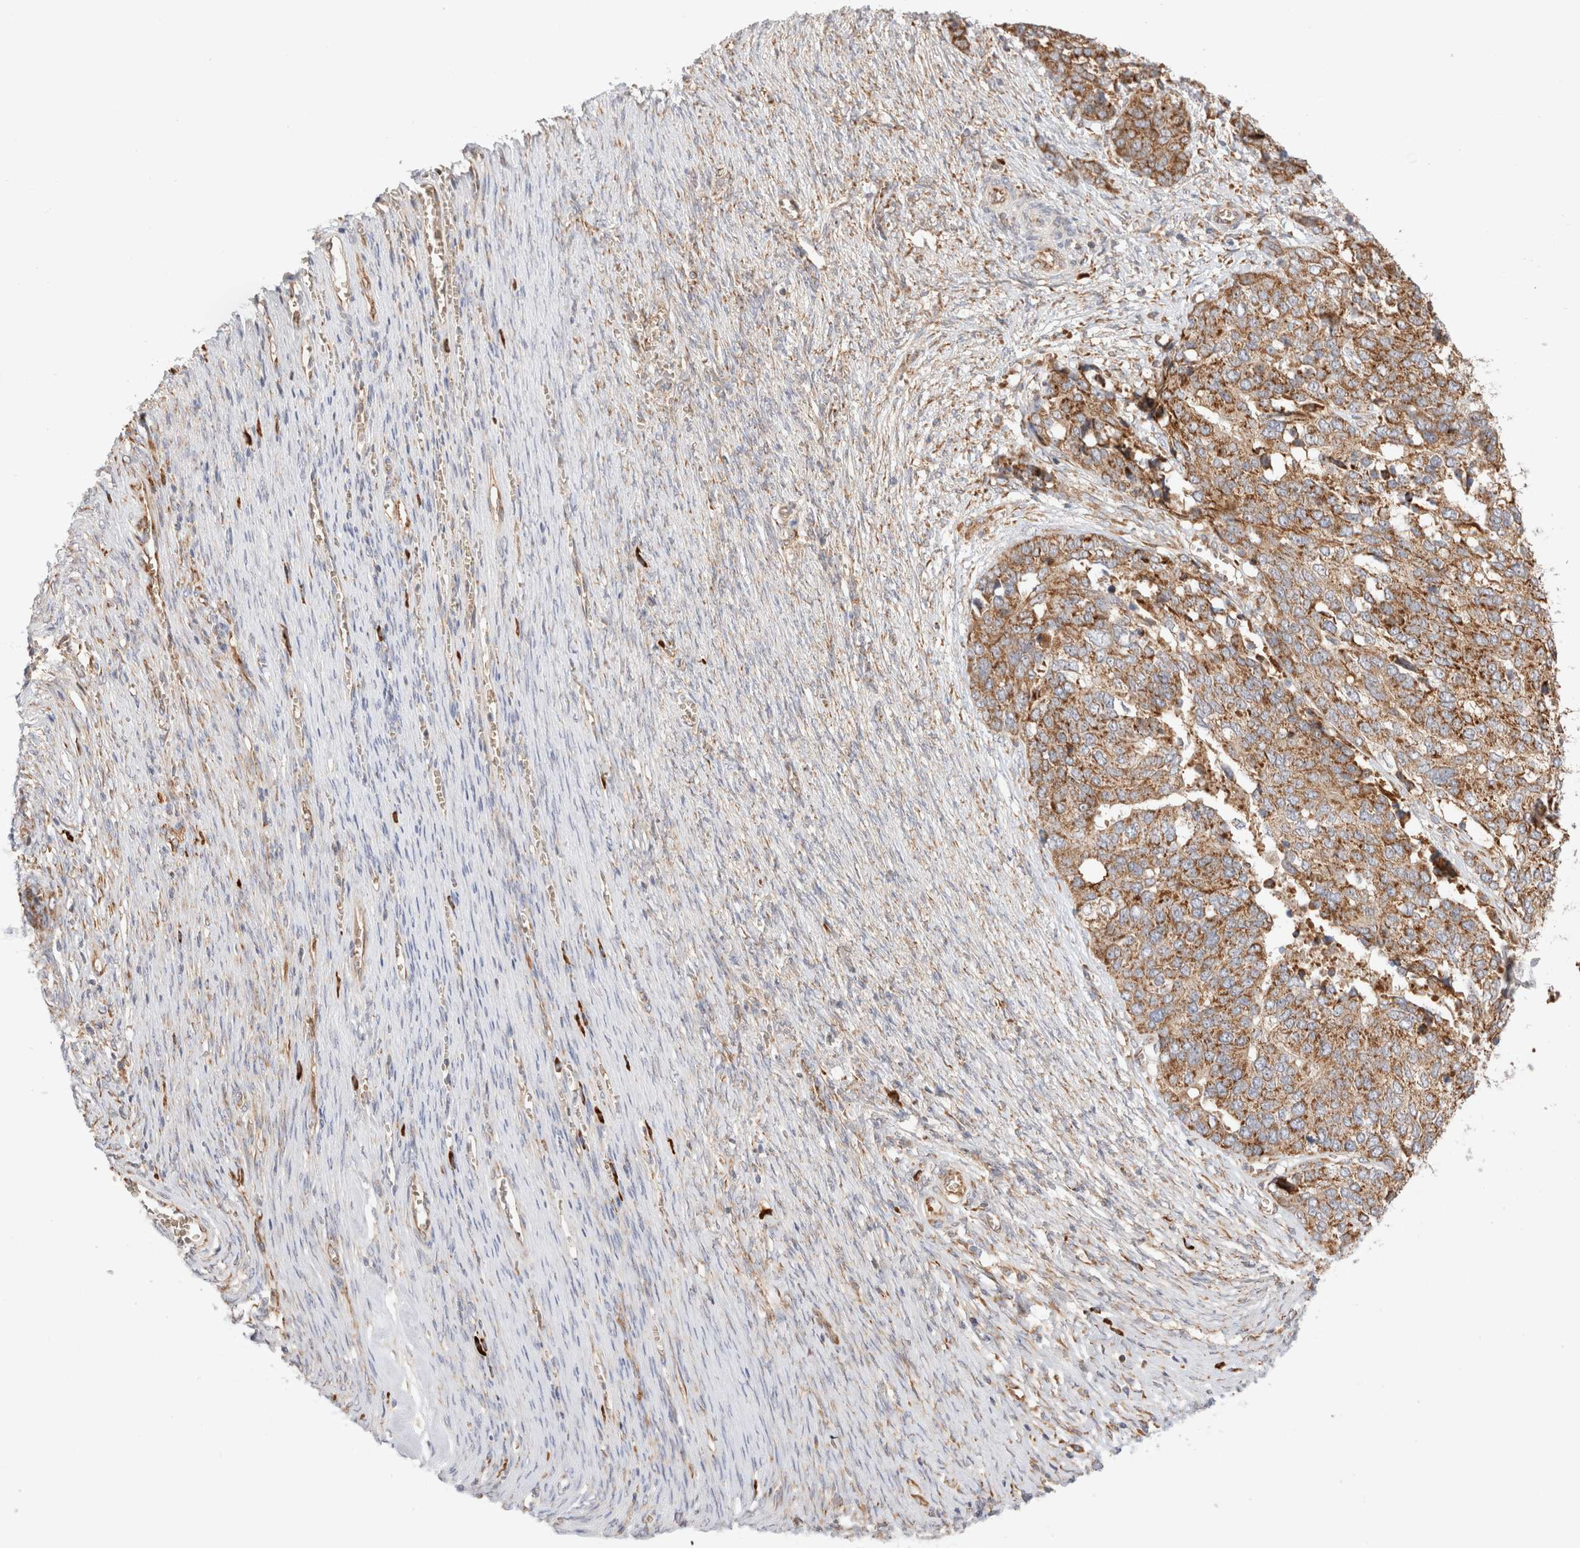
{"staining": {"intensity": "moderate", "quantity": ">75%", "location": "cytoplasmic/membranous"}, "tissue": "ovarian cancer", "cell_type": "Tumor cells", "image_type": "cancer", "snomed": [{"axis": "morphology", "description": "Cystadenocarcinoma, serous, NOS"}, {"axis": "topography", "description": "Ovary"}], "caption": "This is a histology image of immunohistochemistry (IHC) staining of ovarian serous cystadenocarcinoma, which shows moderate staining in the cytoplasmic/membranous of tumor cells.", "gene": "UTS2B", "patient": {"sex": "female", "age": 44}}